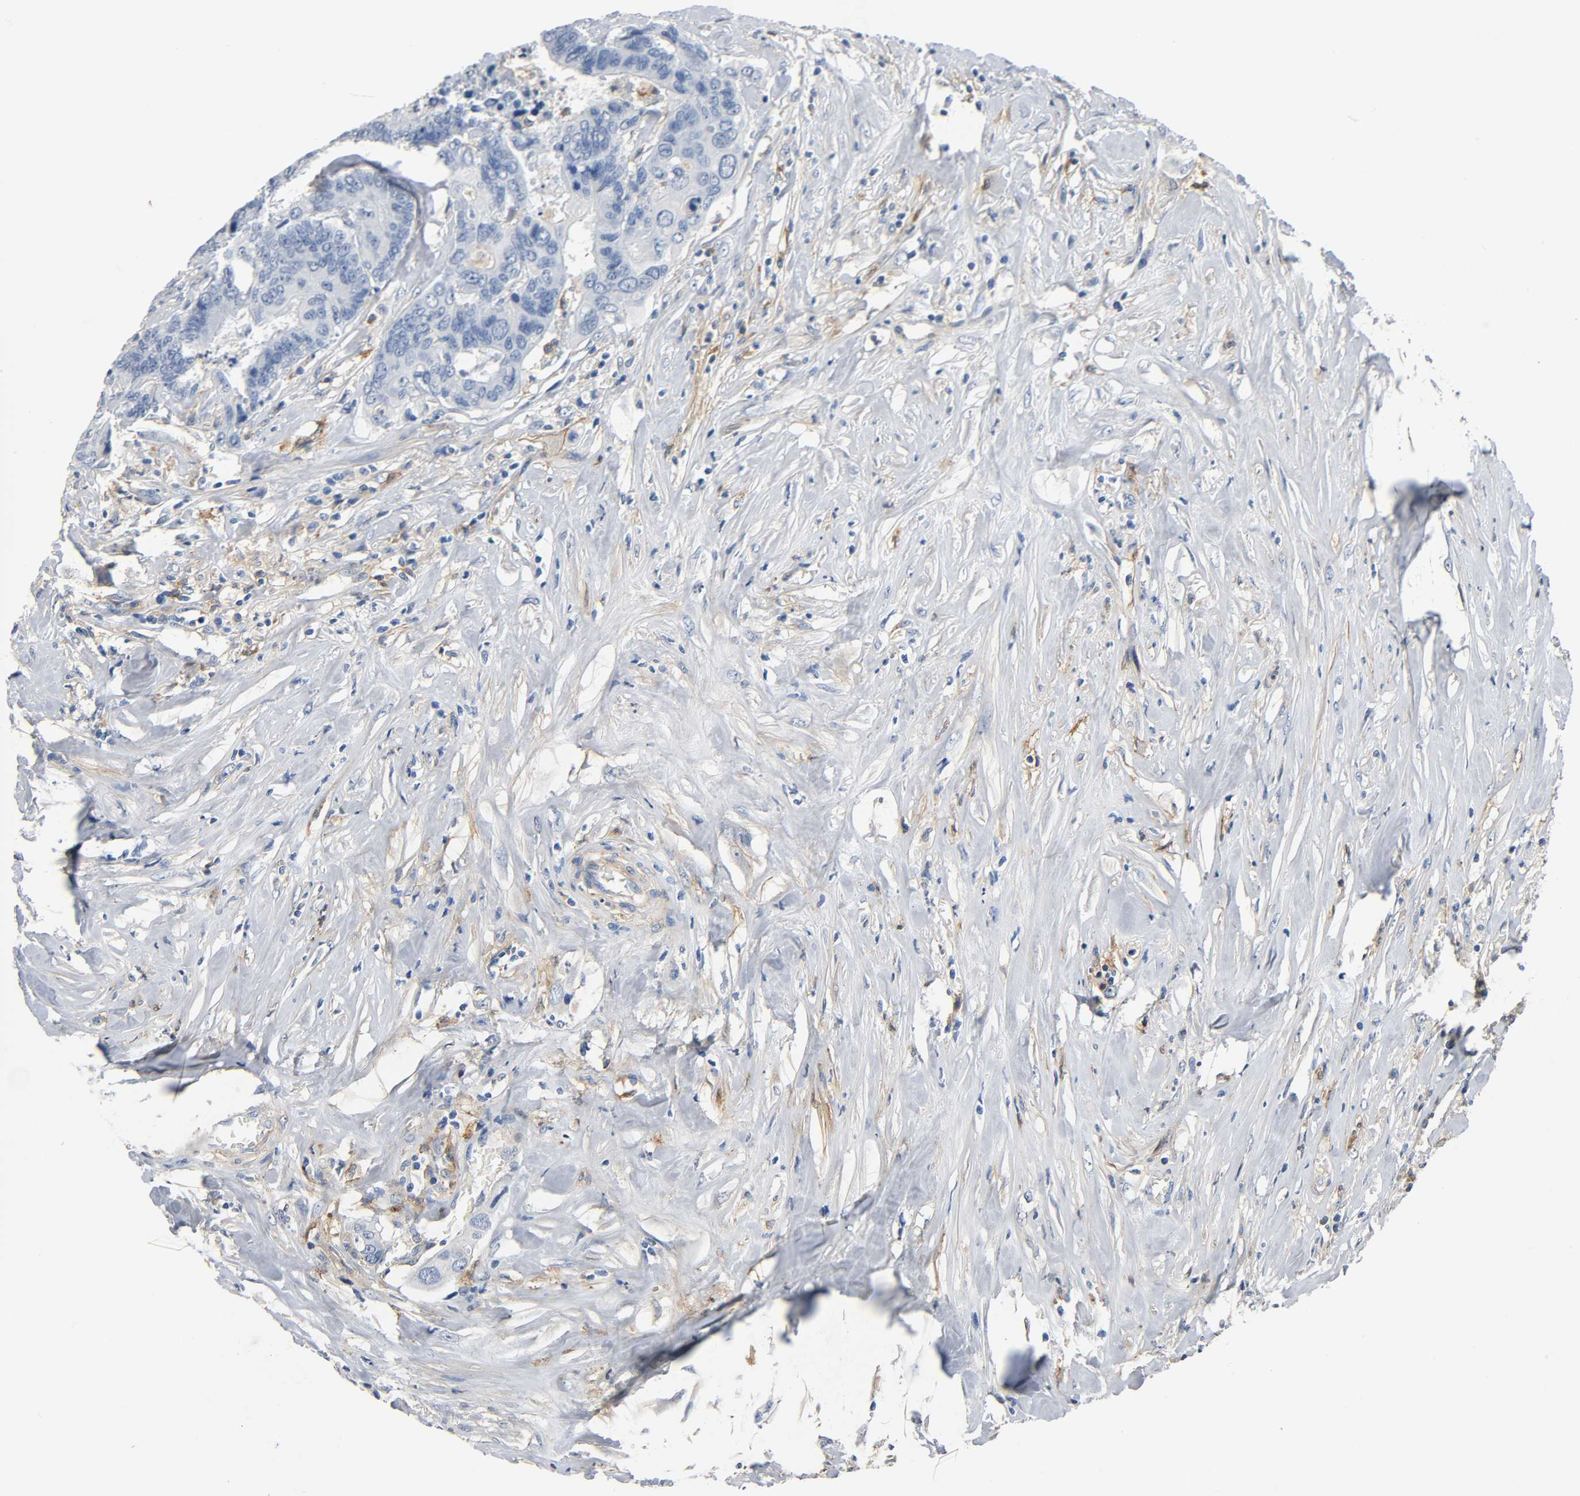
{"staining": {"intensity": "weak", "quantity": "<25%", "location": "cytoplasmic/membranous"}, "tissue": "colorectal cancer", "cell_type": "Tumor cells", "image_type": "cancer", "snomed": [{"axis": "morphology", "description": "Adenocarcinoma, NOS"}, {"axis": "topography", "description": "Rectum"}], "caption": "Immunohistochemistry of human colorectal adenocarcinoma demonstrates no positivity in tumor cells.", "gene": "ANPEP", "patient": {"sex": "male", "age": 55}}